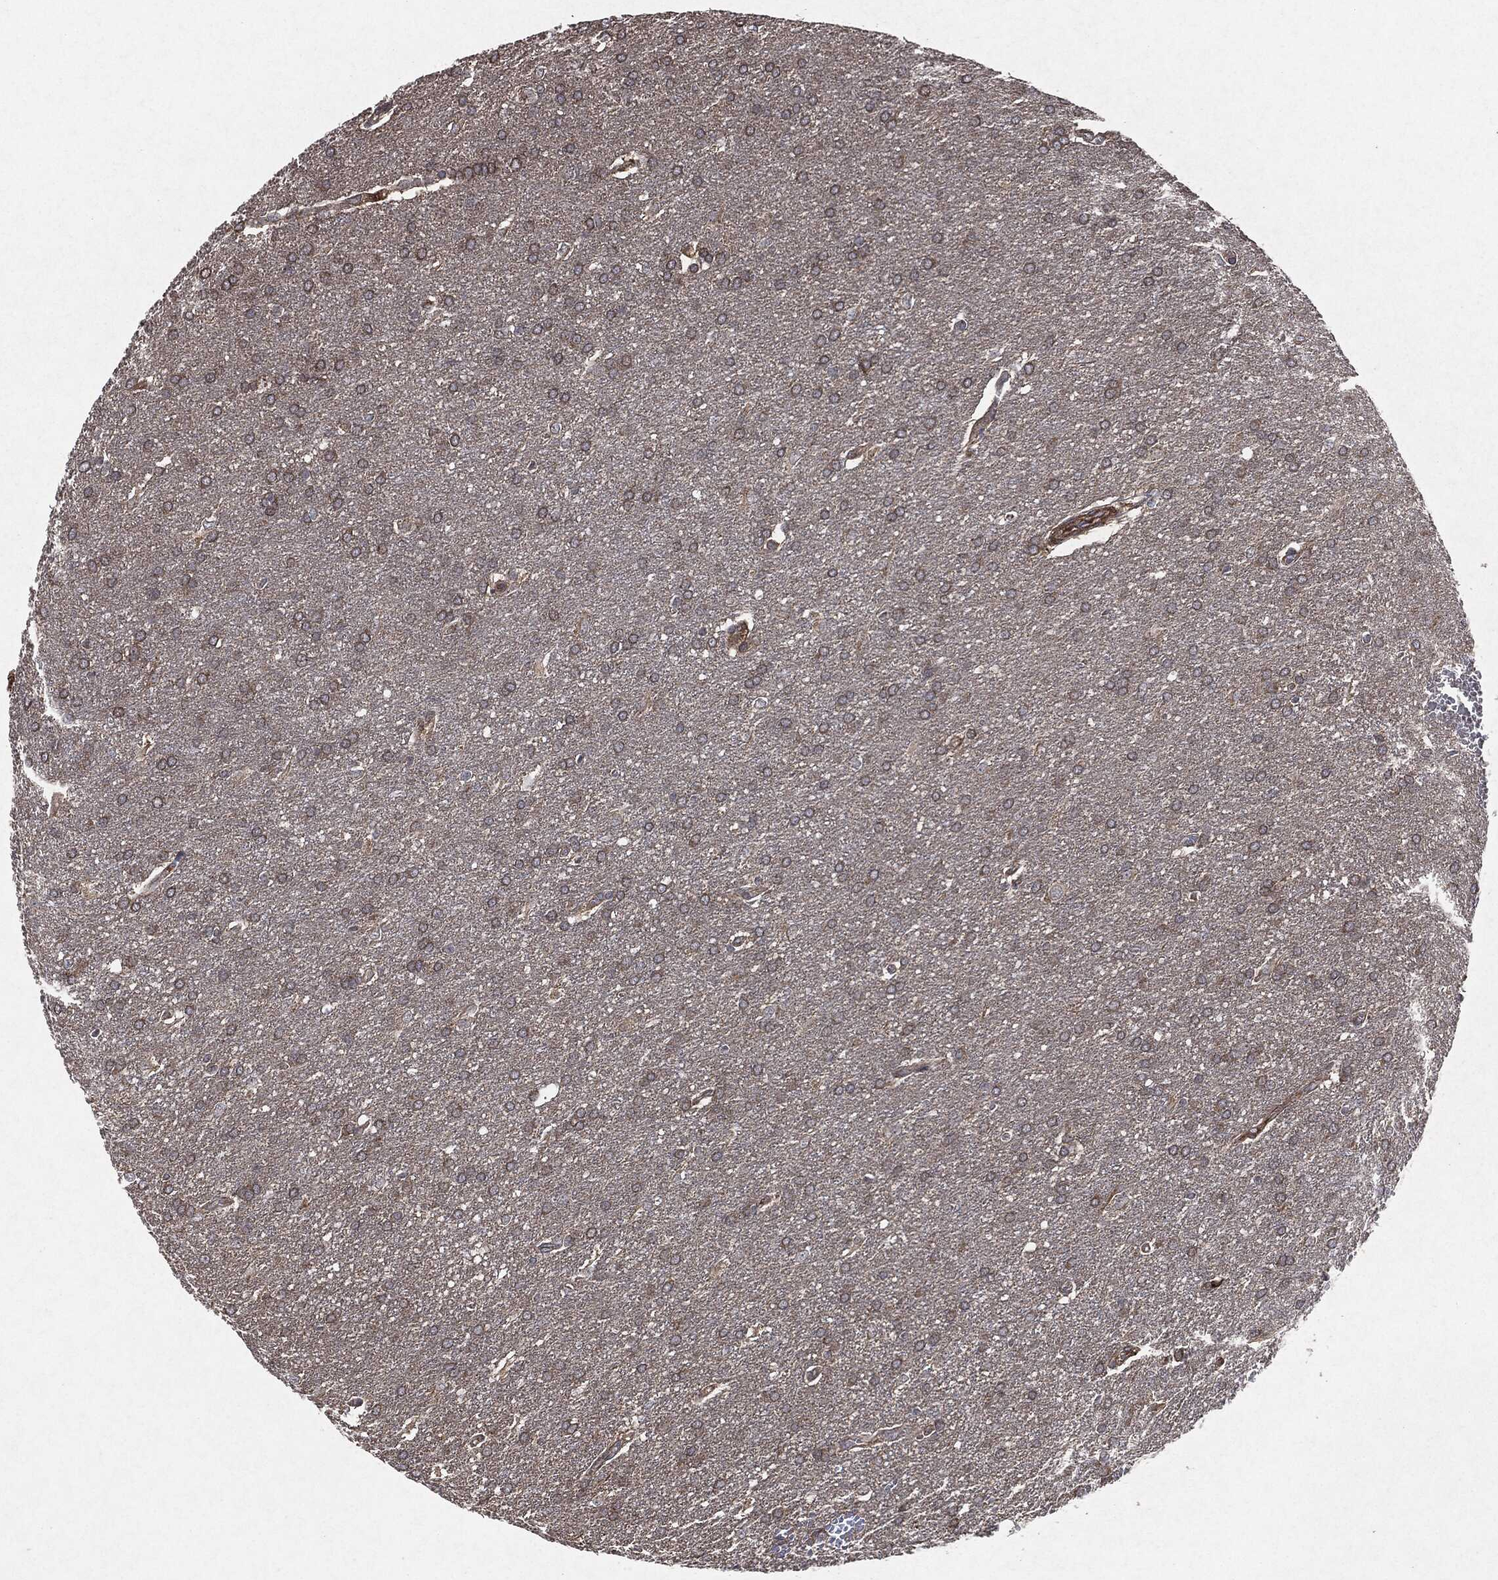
{"staining": {"intensity": "moderate", "quantity": "<25%", "location": "nuclear"}, "tissue": "glioma", "cell_type": "Tumor cells", "image_type": "cancer", "snomed": [{"axis": "morphology", "description": "Glioma, malignant, Low grade"}, {"axis": "topography", "description": "Brain"}], "caption": "High-power microscopy captured an immunohistochemistry photomicrograph of glioma, revealing moderate nuclear staining in about <25% of tumor cells. (DAB = brown stain, brightfield microscopy at high magnification).", "gene": "RAF1", "patient": {"sex": "female", "age": 32}}